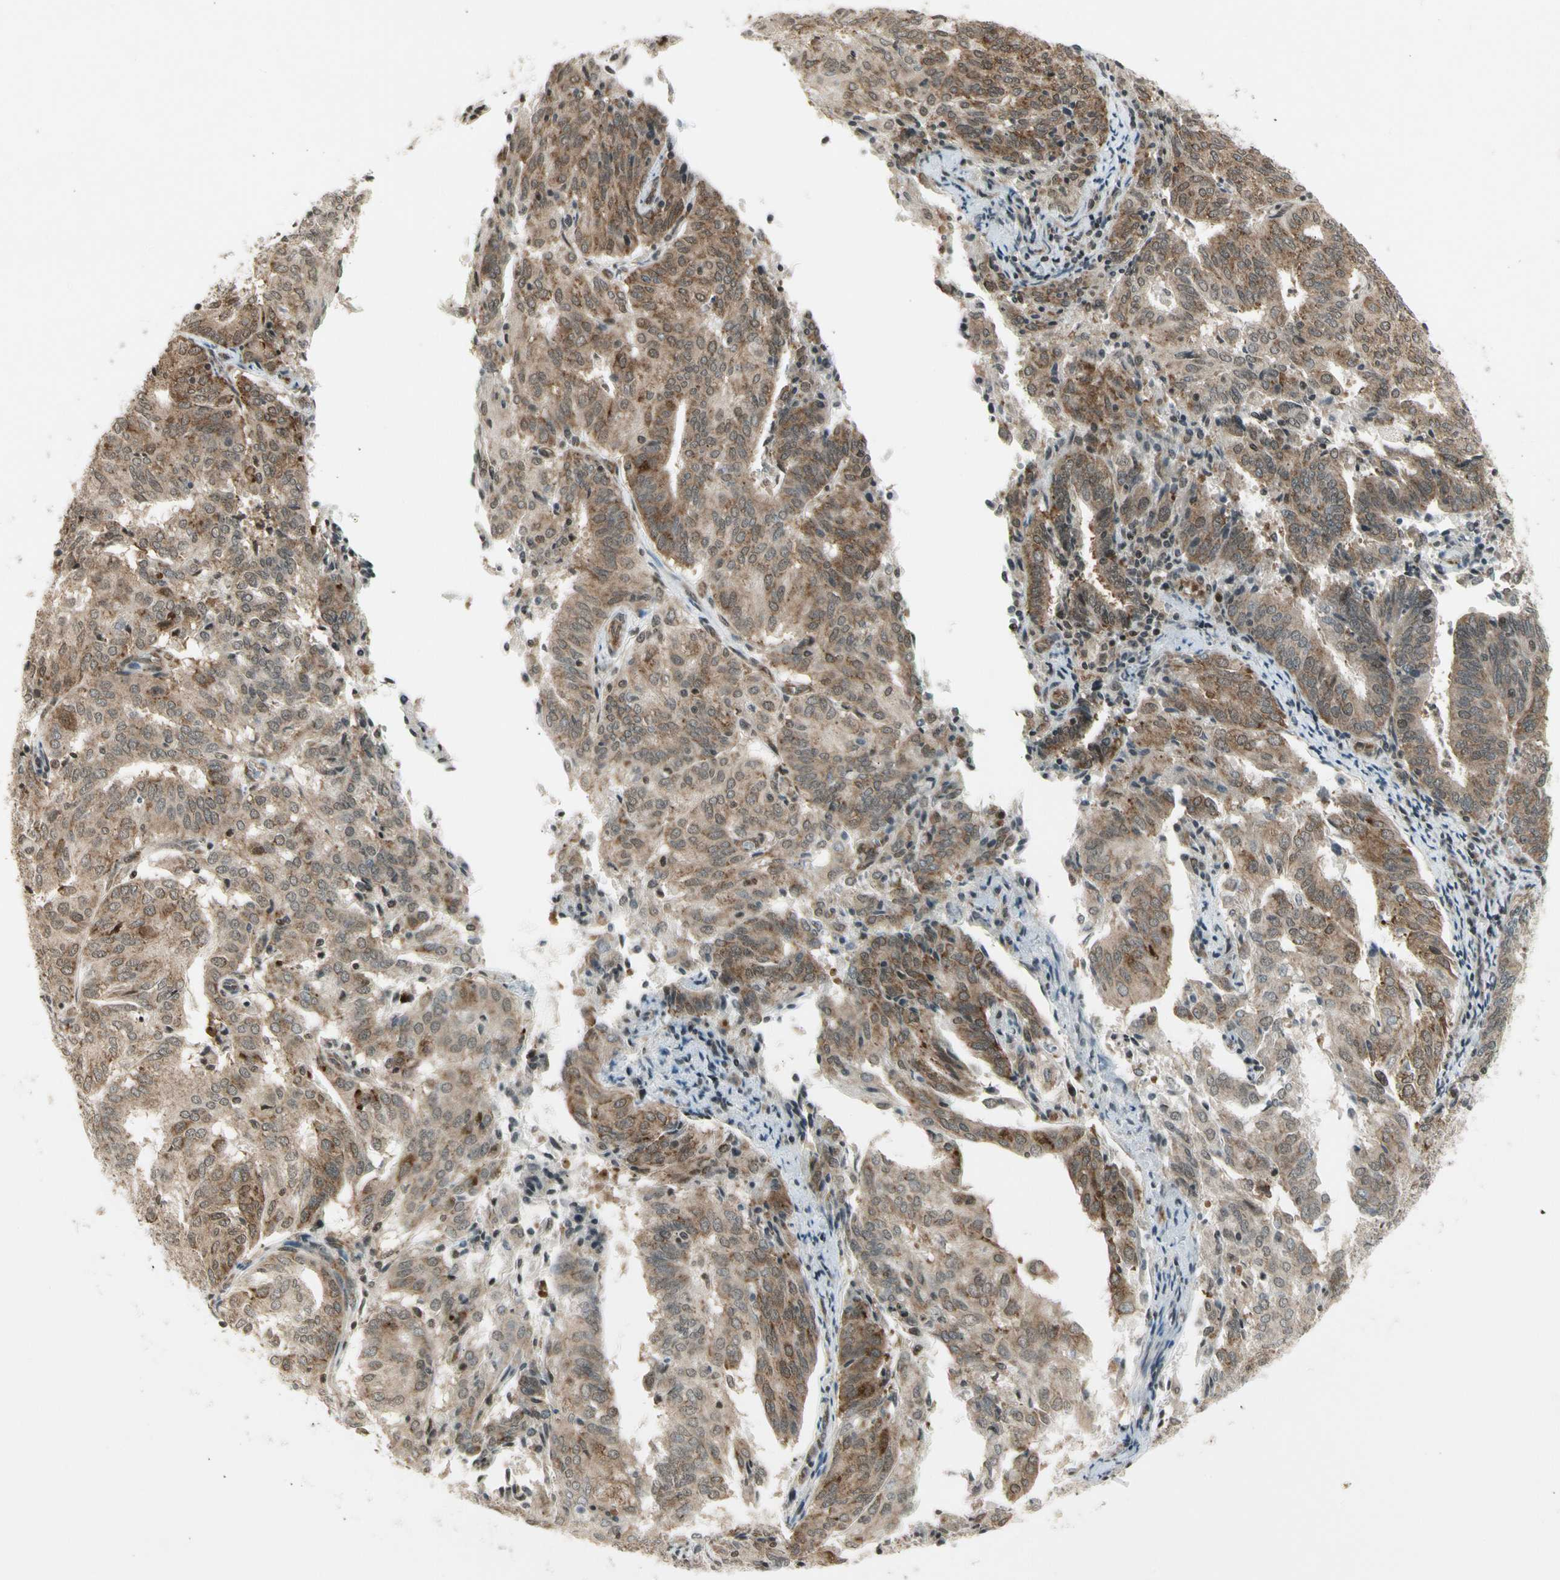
{"staining": {"intensity": "moderate", "quantity": "25%-75%", "location": "cytoplasmic/membranous"}, "tissue": "endometrial cancer", "cell_type": "Tumor cells", "image_type": "cancer", "snomed": [{"axis": "morphology", "description": "Adenocarcinoma, NOS"}, {"axis": "topography", "description": "Uterus"}], "caption": "Moderate cytoplasmic/membranous protein staining is appreciated in approximately 25%-75% of tumor cells in endometrial adenocarcinoma. The protein is shown in brown color, while the nuclei are stained blue.", "gene": "SMN2", "patient": {"sex": "female", "age": 60}}